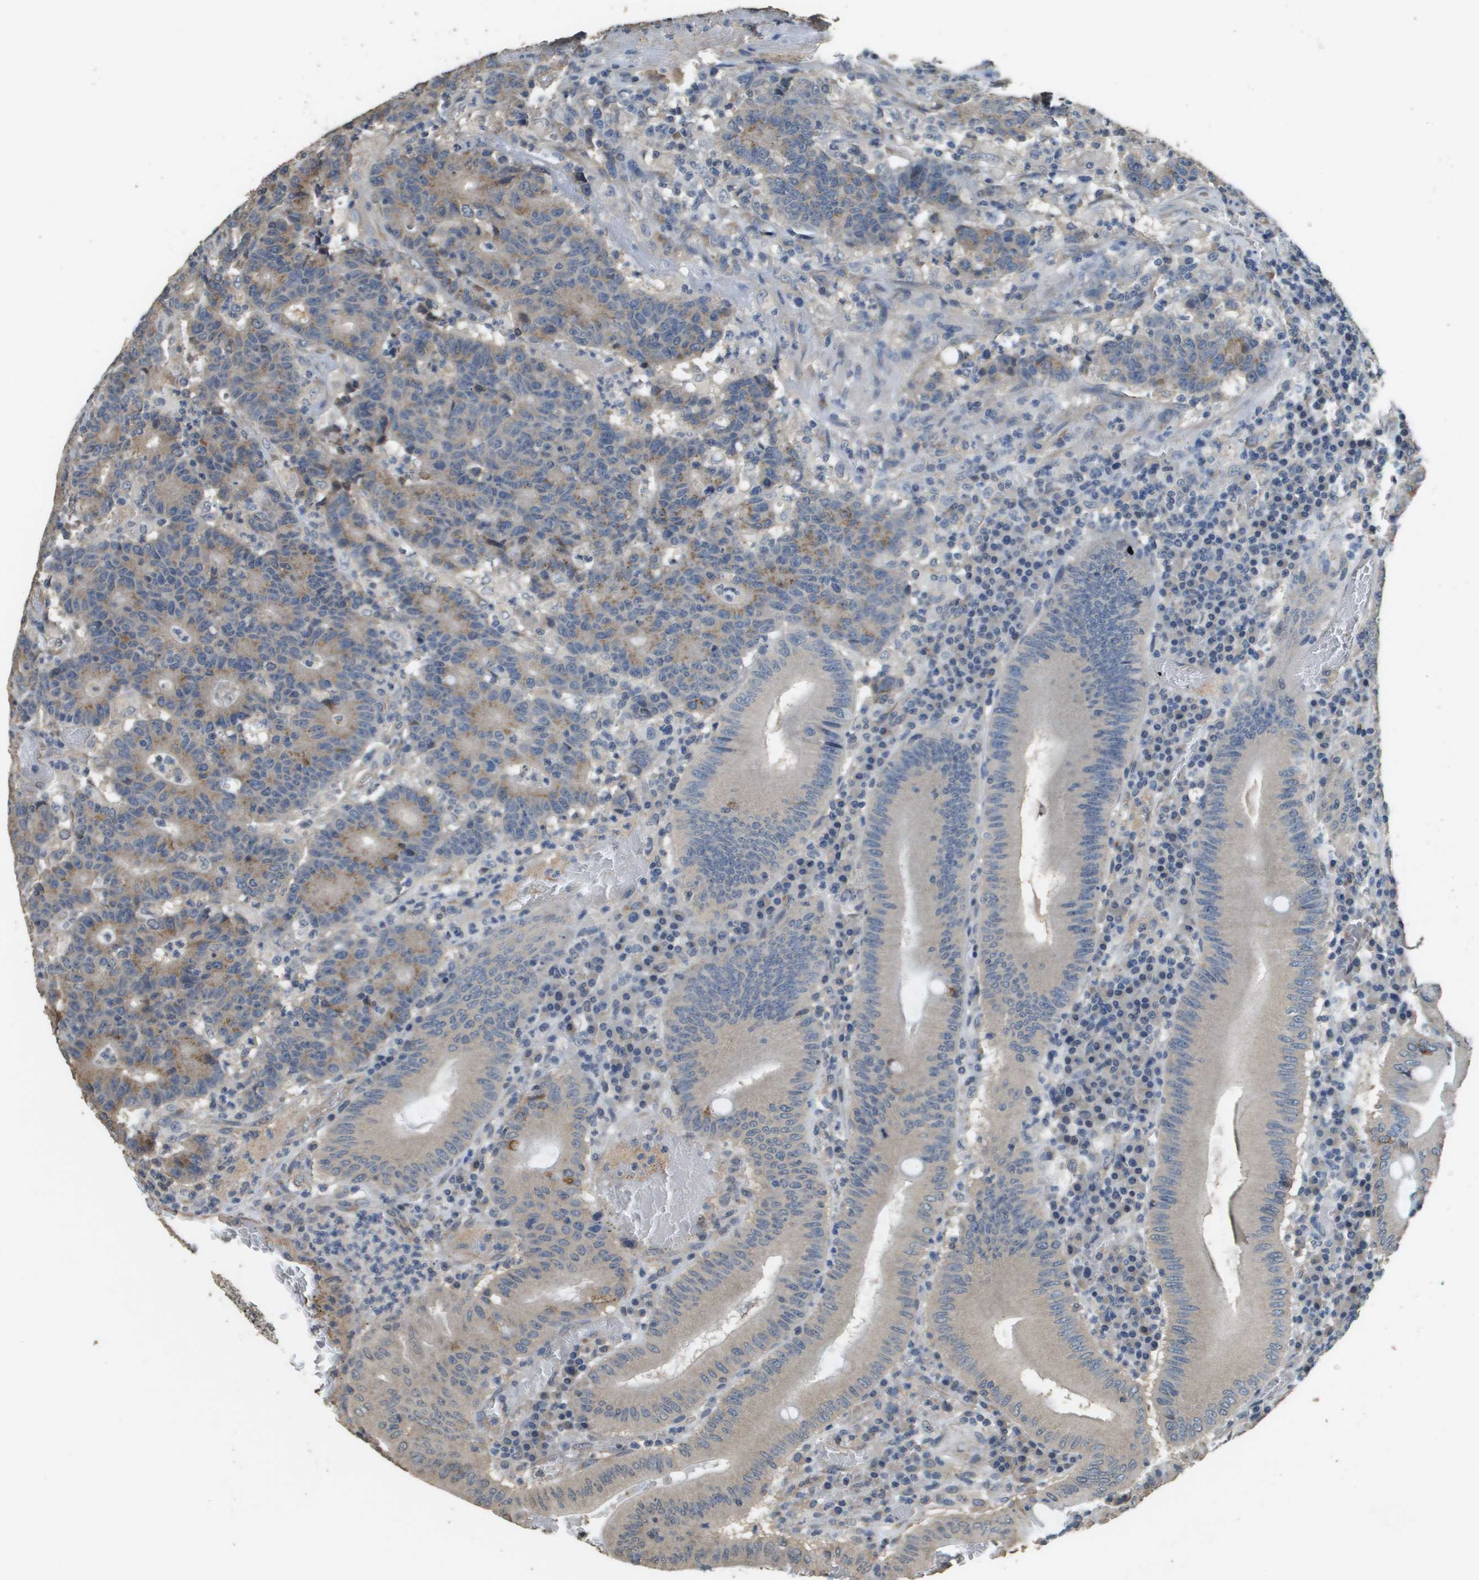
{"staining": {"intensity": "negative", "quantity": "none", "location": "none"}, "tissue": "colorectal cancer", "cell_type": "Tumor cells", "image_type": "cancer", "snomed": [{"axis": "morphology", "description": "Normal tissue, NOS"}, {"axis": "morphology", "description": "Adenocarcinoma, NOS"}, {"axis": "topography", "description": "Colon"}], "caption": "DAB (3,3'-diaminobenzidine) immunohistochemical staining of colorectal adenocarcinoma exhibits no significant expression in tumor cells.", "gene": "RAB6B", "patient": {"sex": "female", "age": 75}}